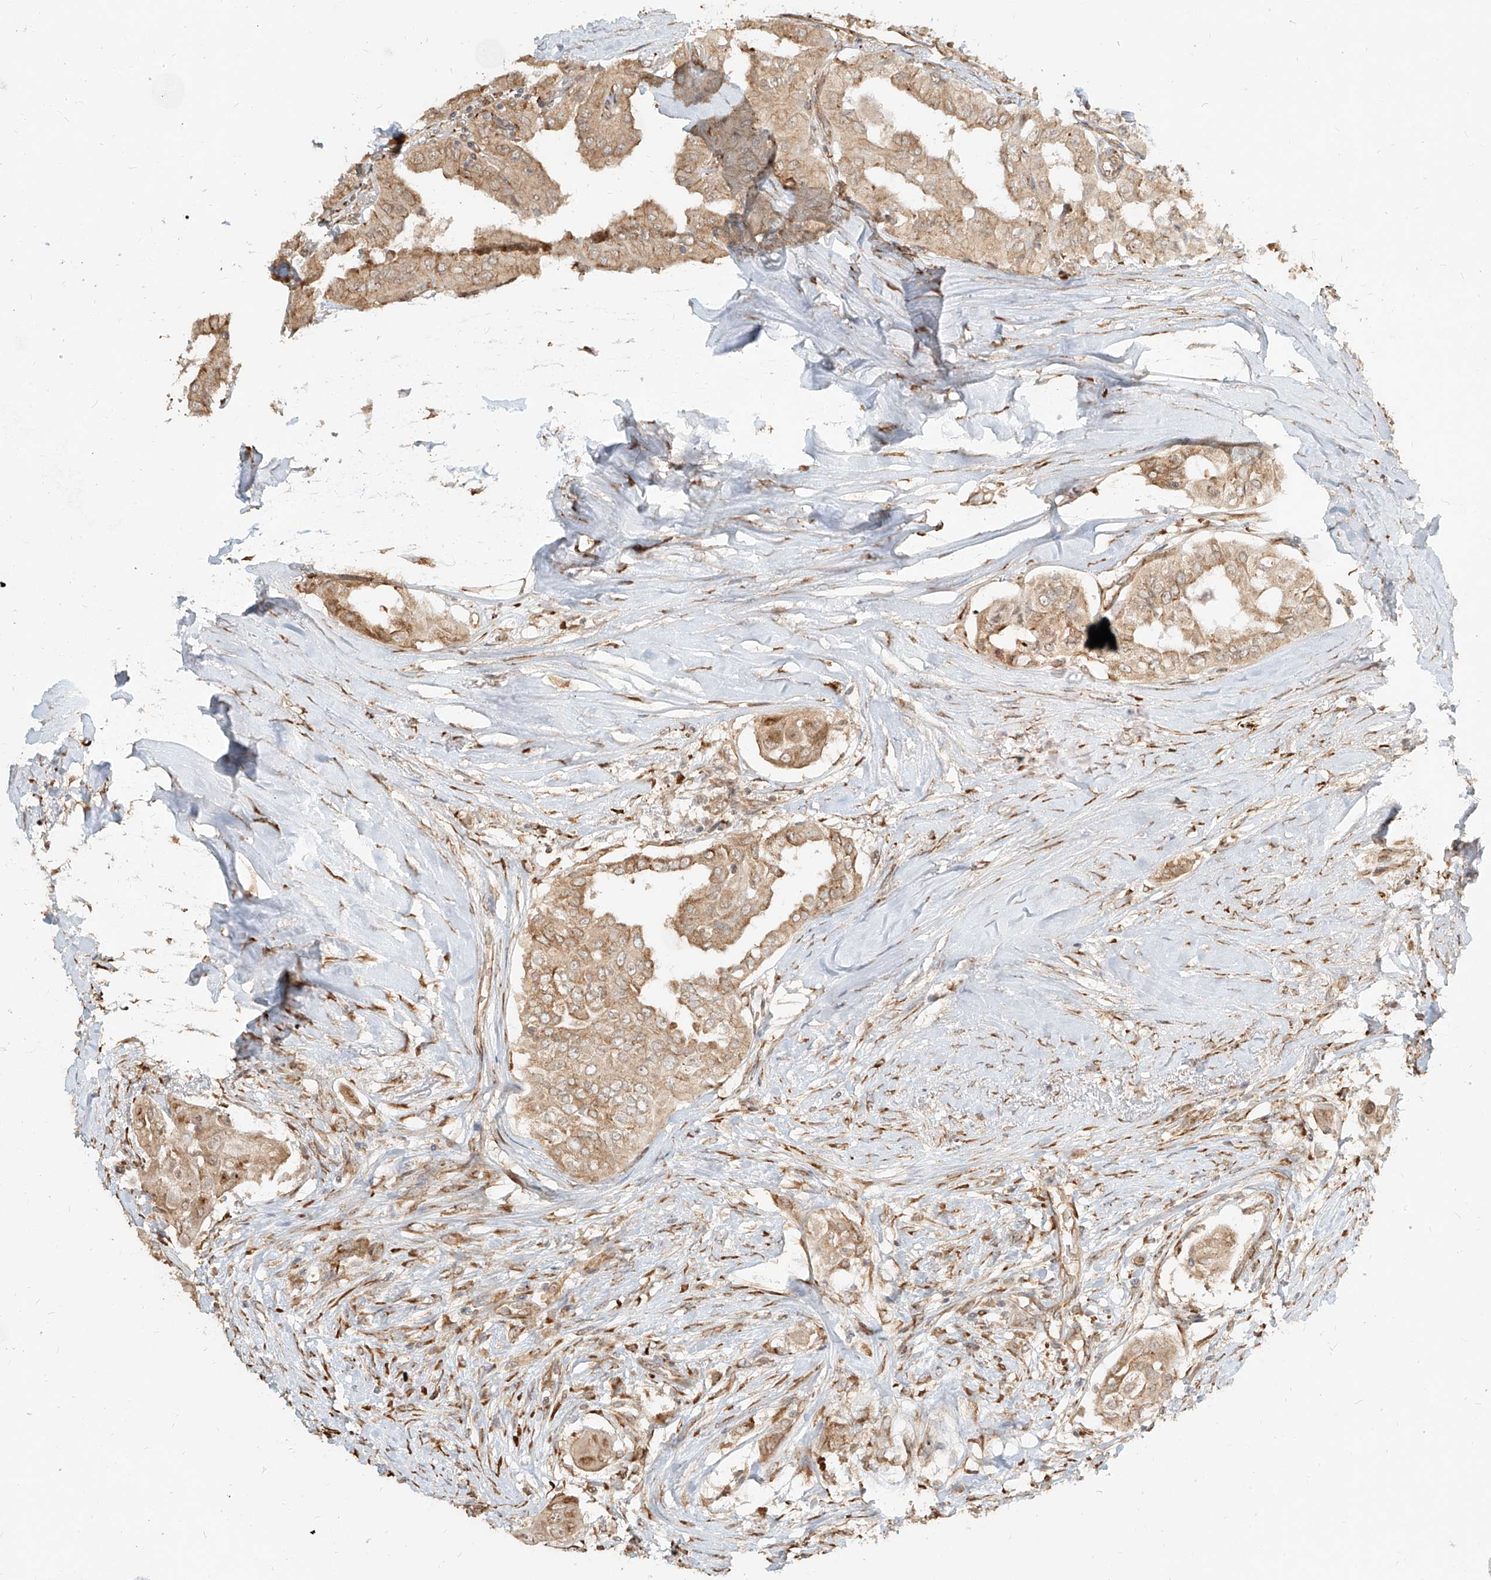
{"staining": {"intensity": "moderate", "quantity": ">75%", "location": "cytoplasmic/membranous"}, "tissue": "thyroid cancer", "cell_type": "Tumor cells", "image_type": "cancer", "snomed": [{"axis": "morphology", "description": "Papillary adenocarcinoma, NOS"}, {"axis": "topography", "description": "Thyroid gland"}], "caption": "The image shows immunohistochemical staining of thyroid papillary adenocarcinoma. There is moderate cytoplasmic/membranous staining is identified in approximately >75% of tumor cells.", "gene": "UBE2K", "patient": {"sex": "female", "age": 59}}